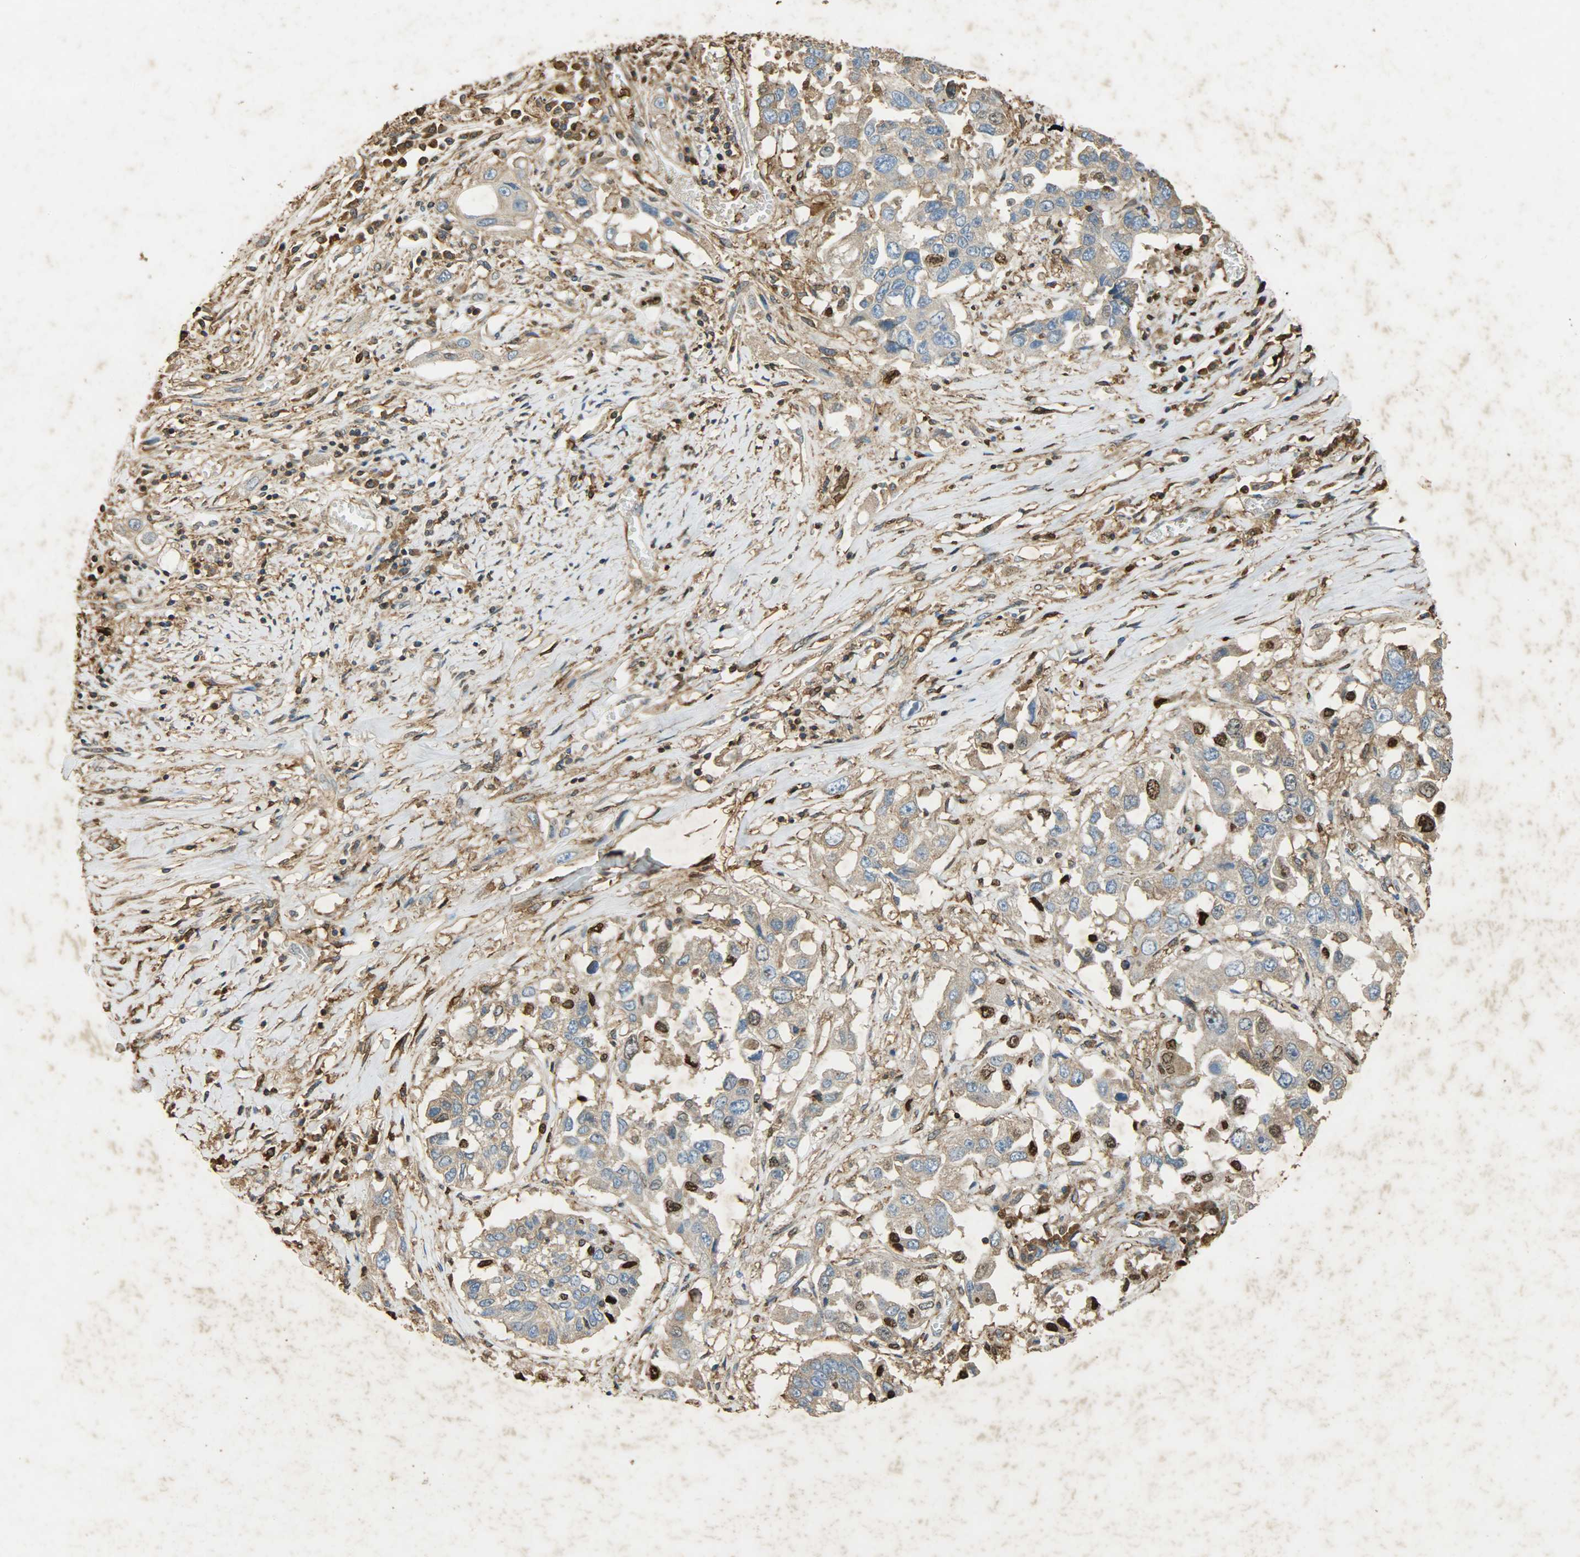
{"staining": {"intensity": "strong", "quantity": "<25%", "location": "nuclear"}, "tissue": "lung cancer", "cell_type": "Tumor cells", "image_type": "cancer", "snomed": [{"axis": "morphology", "description": "Squamous cell carcinoma, NOS"}, {"axis": "topography", "description": "Lung"}], "caption": "Protein analysis of squamous cell carcinoma (lung) tissue reveals strong nuclear expression in approximately <25% of tumor cells.", "gene": "ANXA6", "patient": {"sex": "male", "age": 71}}